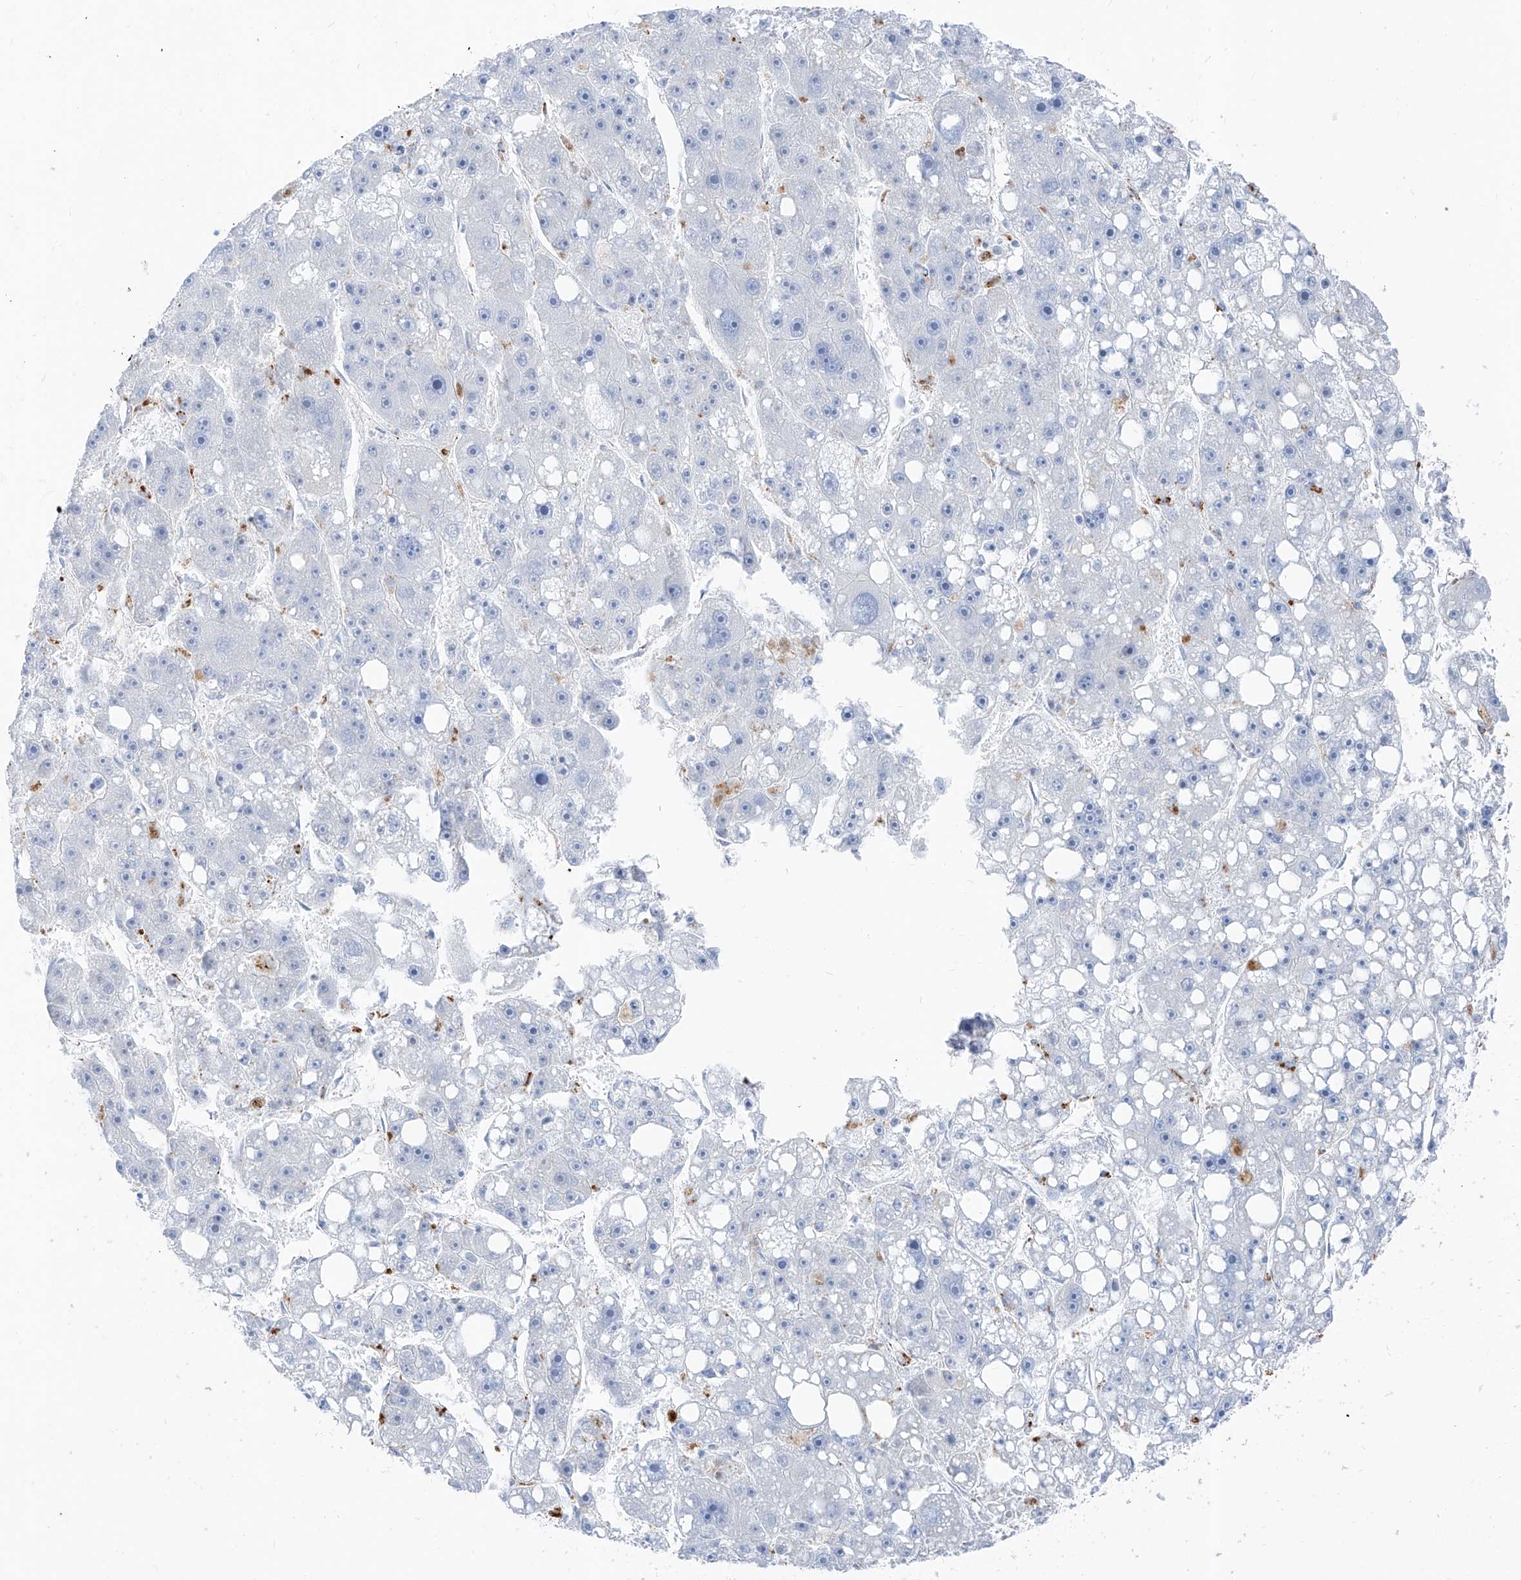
{"staining": {"intensity": "negative", "quantity": "none", "location": "none"}, "tissue": "liver cancer", "cell_type": "Tumor cells", "image_type": "cancer", "snomed": [{"axis": "morphology", "description": "Carcinoma, Hepatocellular, NOS"}, {"axis": "topography", "description": "Liver"}], "caption": "The photomicrograph displays no significant staining in tumor cells of liver hepatocellular carcinoma. The staining is performed using DAB brown chromogen with nuclei counter-stained in using hematoxylin.", "gene": "GPR137C", "patient": {"sex": "female", "age": 61}}